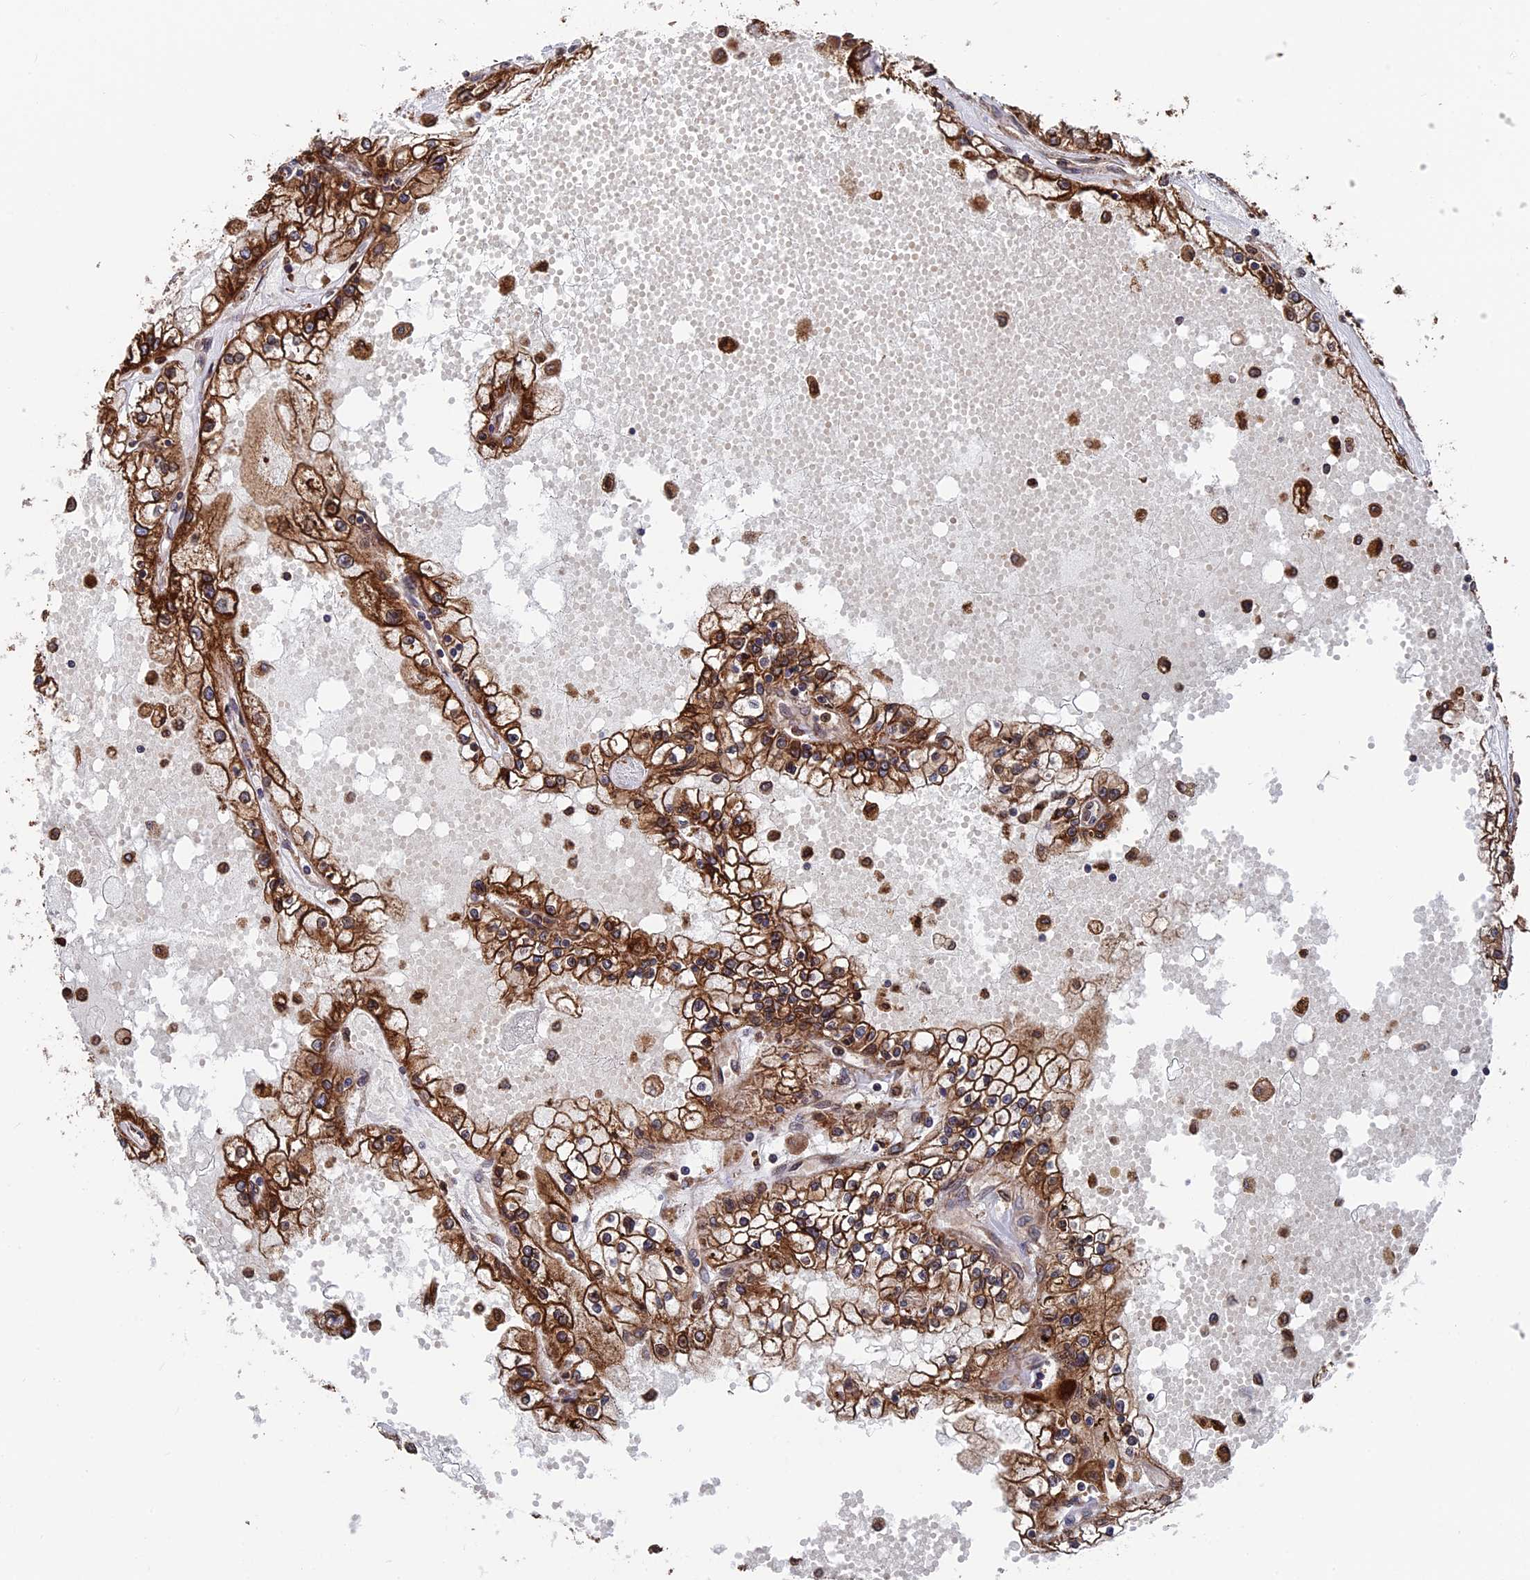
{"staining": {"intensity": "strong", "quantity": ">75%", "location": "cytoplasmic/membranous"}, "tissue": "renal cancer", "cell_type": "Tumor cells", "image_type": "cancer", "snomed": [{"axis": "morphology", "description": "Adenocarcinoma, NOS"}, {"axis": "topography", "description": "Kidney"}], "caption": "Strong cytoplasmic/membranous expression is present in approximately >75% of tumor cells in adenocarcinoma (renal).", "gene": "RPUSD1", "patient": {"sex": "male", "age": 56}}